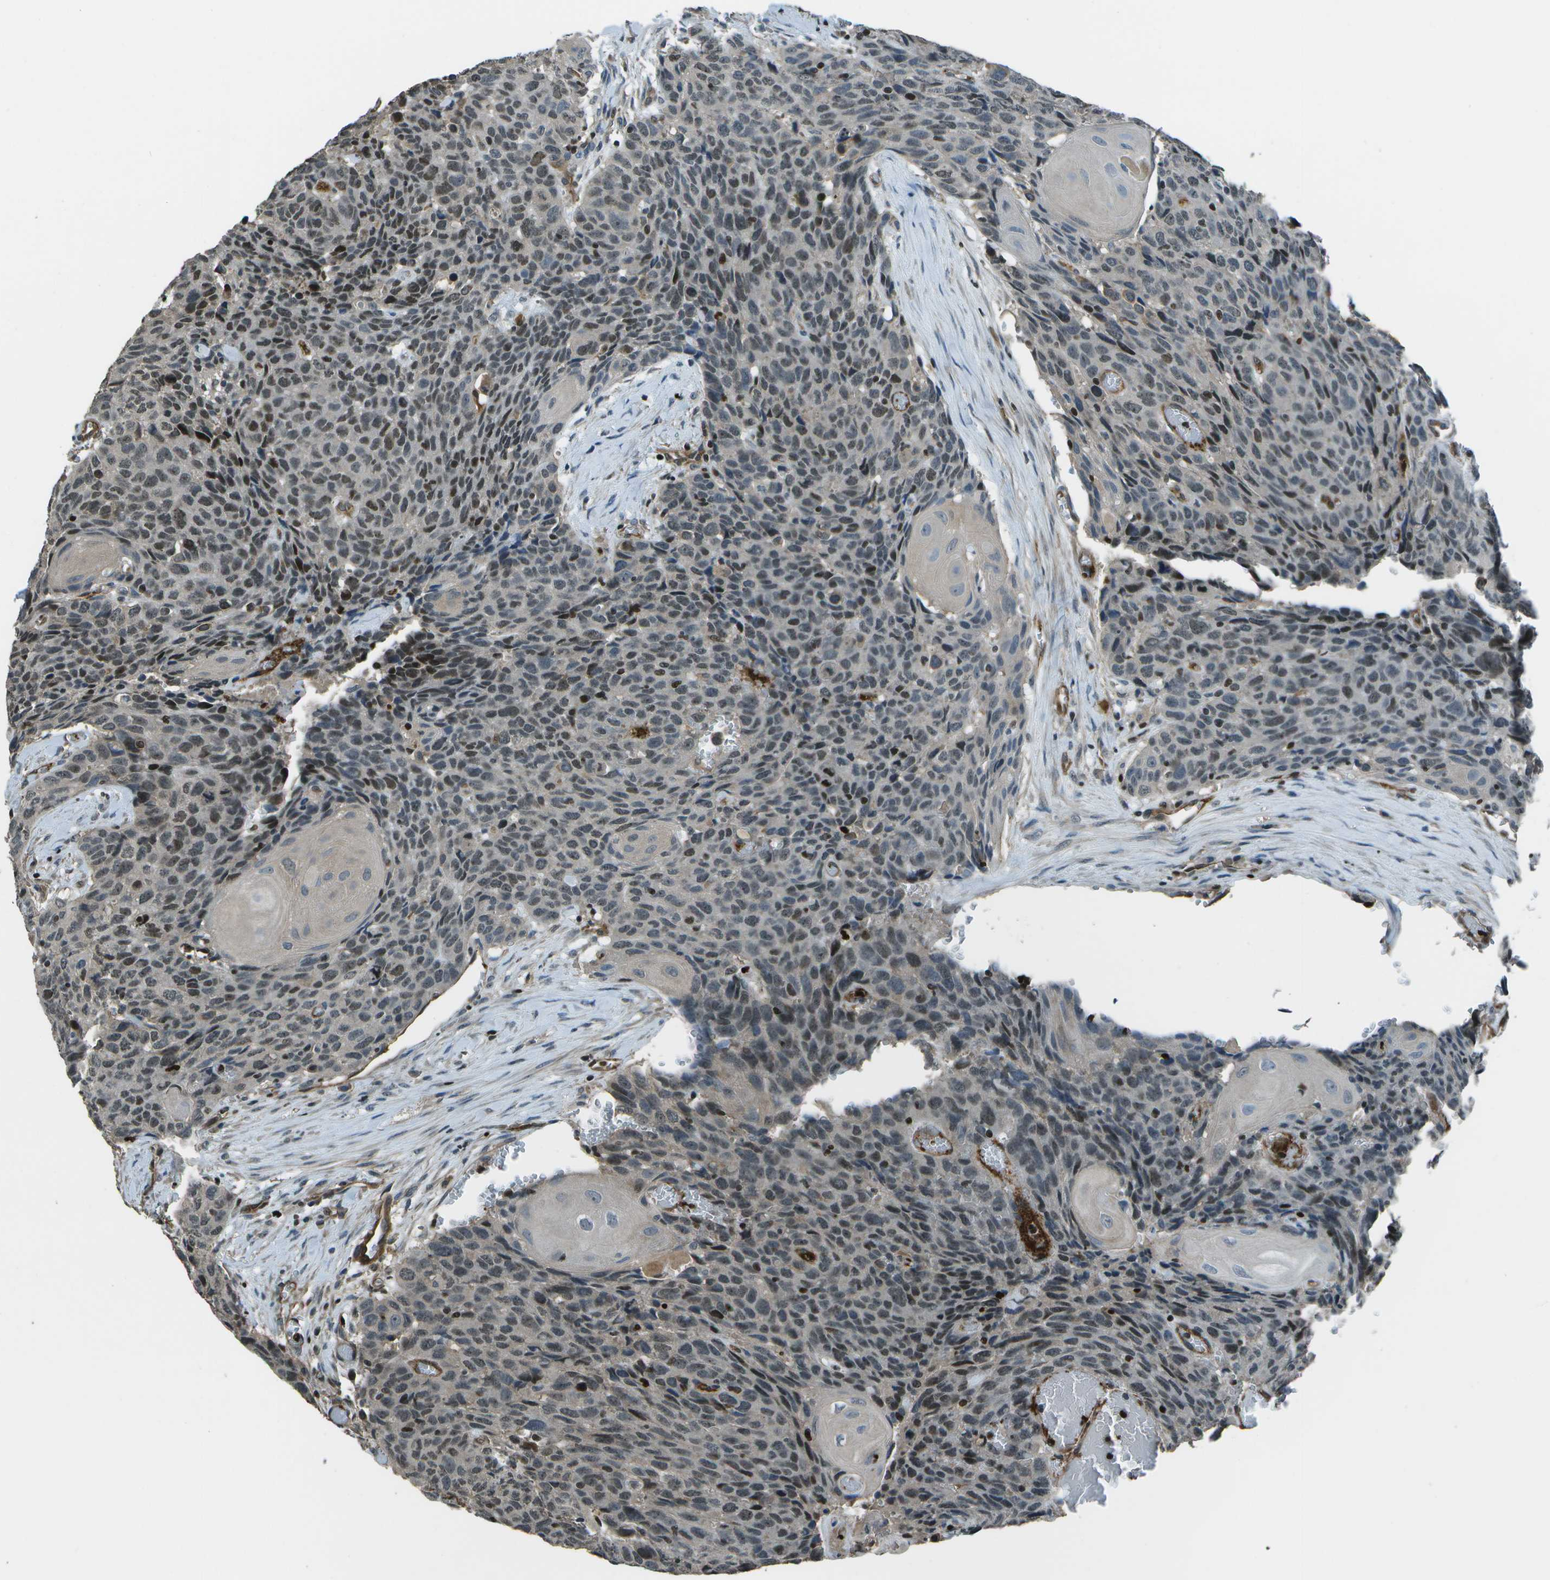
{"staining": {"intensity": "moderate", "quantity": "25%-75%", "location": "nuclear"}, "tissue": "head and neck cancer", "cell_type": "Tumor cells", "image_type": "cancer", "snomed": [{"axis": "morphology", "description": "Squamous cell carcinoma, NOS"}, {"axis": "topography", "description": "Head-Neck"}], "caption": "A histopathology image showing moderate nuclear staining in approximately 25%-75% of tumor cells in head and neck cancer, as visualized by brown immunohistochemical staining.", "gene": "PDLIM1", "patient": {"sex": "male", "age": 66}}